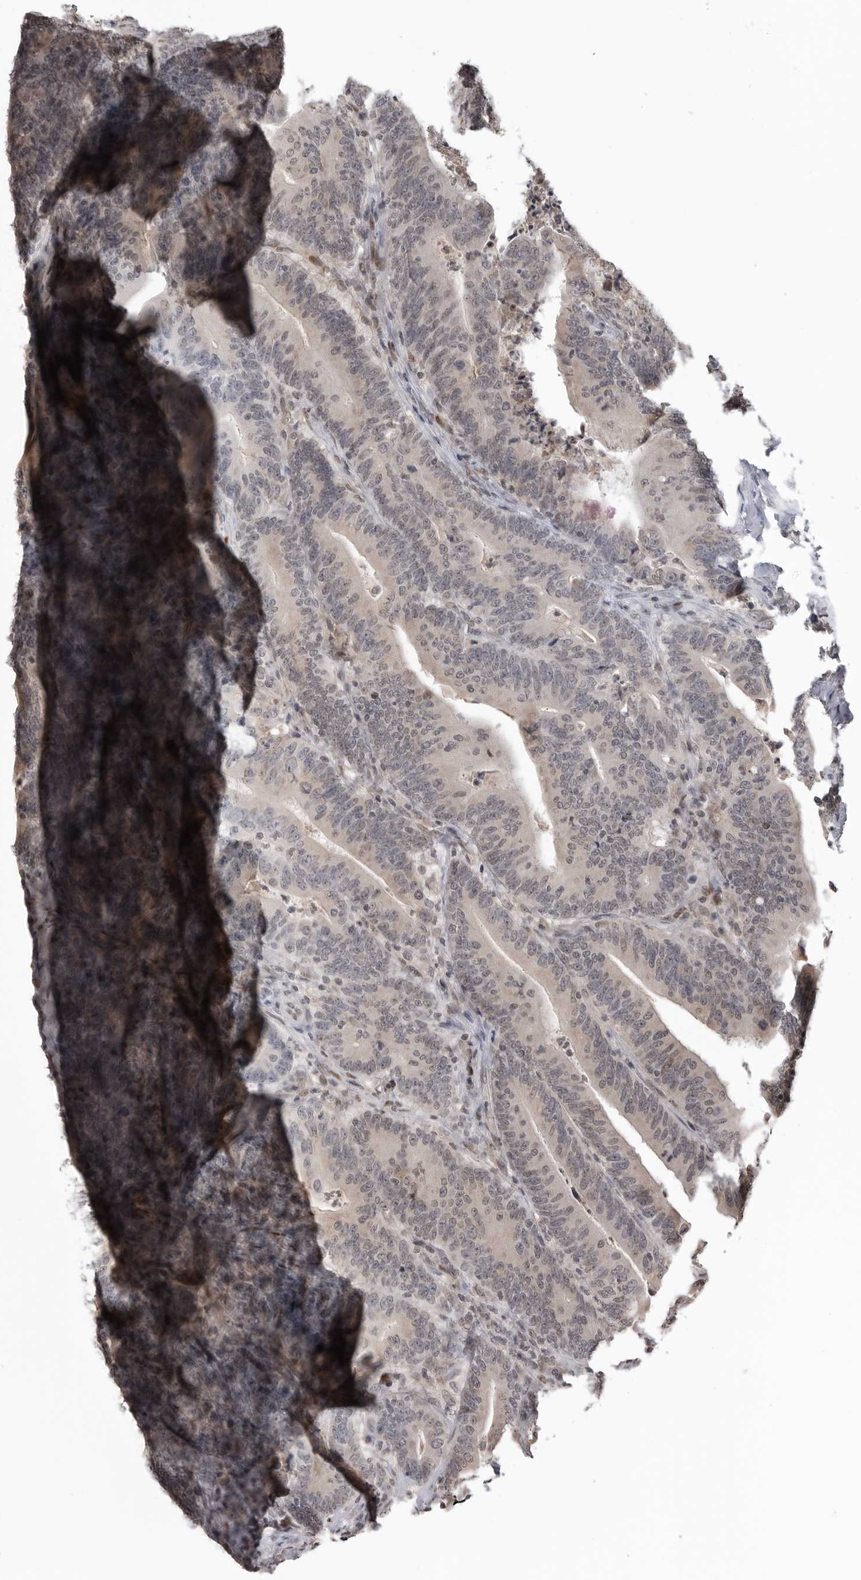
{"staining": {"intensity": "weak", "quantity": "<25%", "location": "nuclear"}, "tissue": "colorectal cancer", "cell_type": "Tumor cells", "image_type": "cancer", "snomed": [{"axis": "morphology", "description": "Adenocarcinoma, NOS"}, {"axis": "topography", "description": "Colon"}], "caption": "Immunohistochemical staining of human colorectal adenocarcinoma displays no significant positivity in tumor cells. The staining is performed using DAB (3,3'-diaminobenzidine) brown chromogen with nuclei counter-stained in using hematoxylin.", "gene": "C8orf58", "patient": {"sex": "female", "age": 66}}